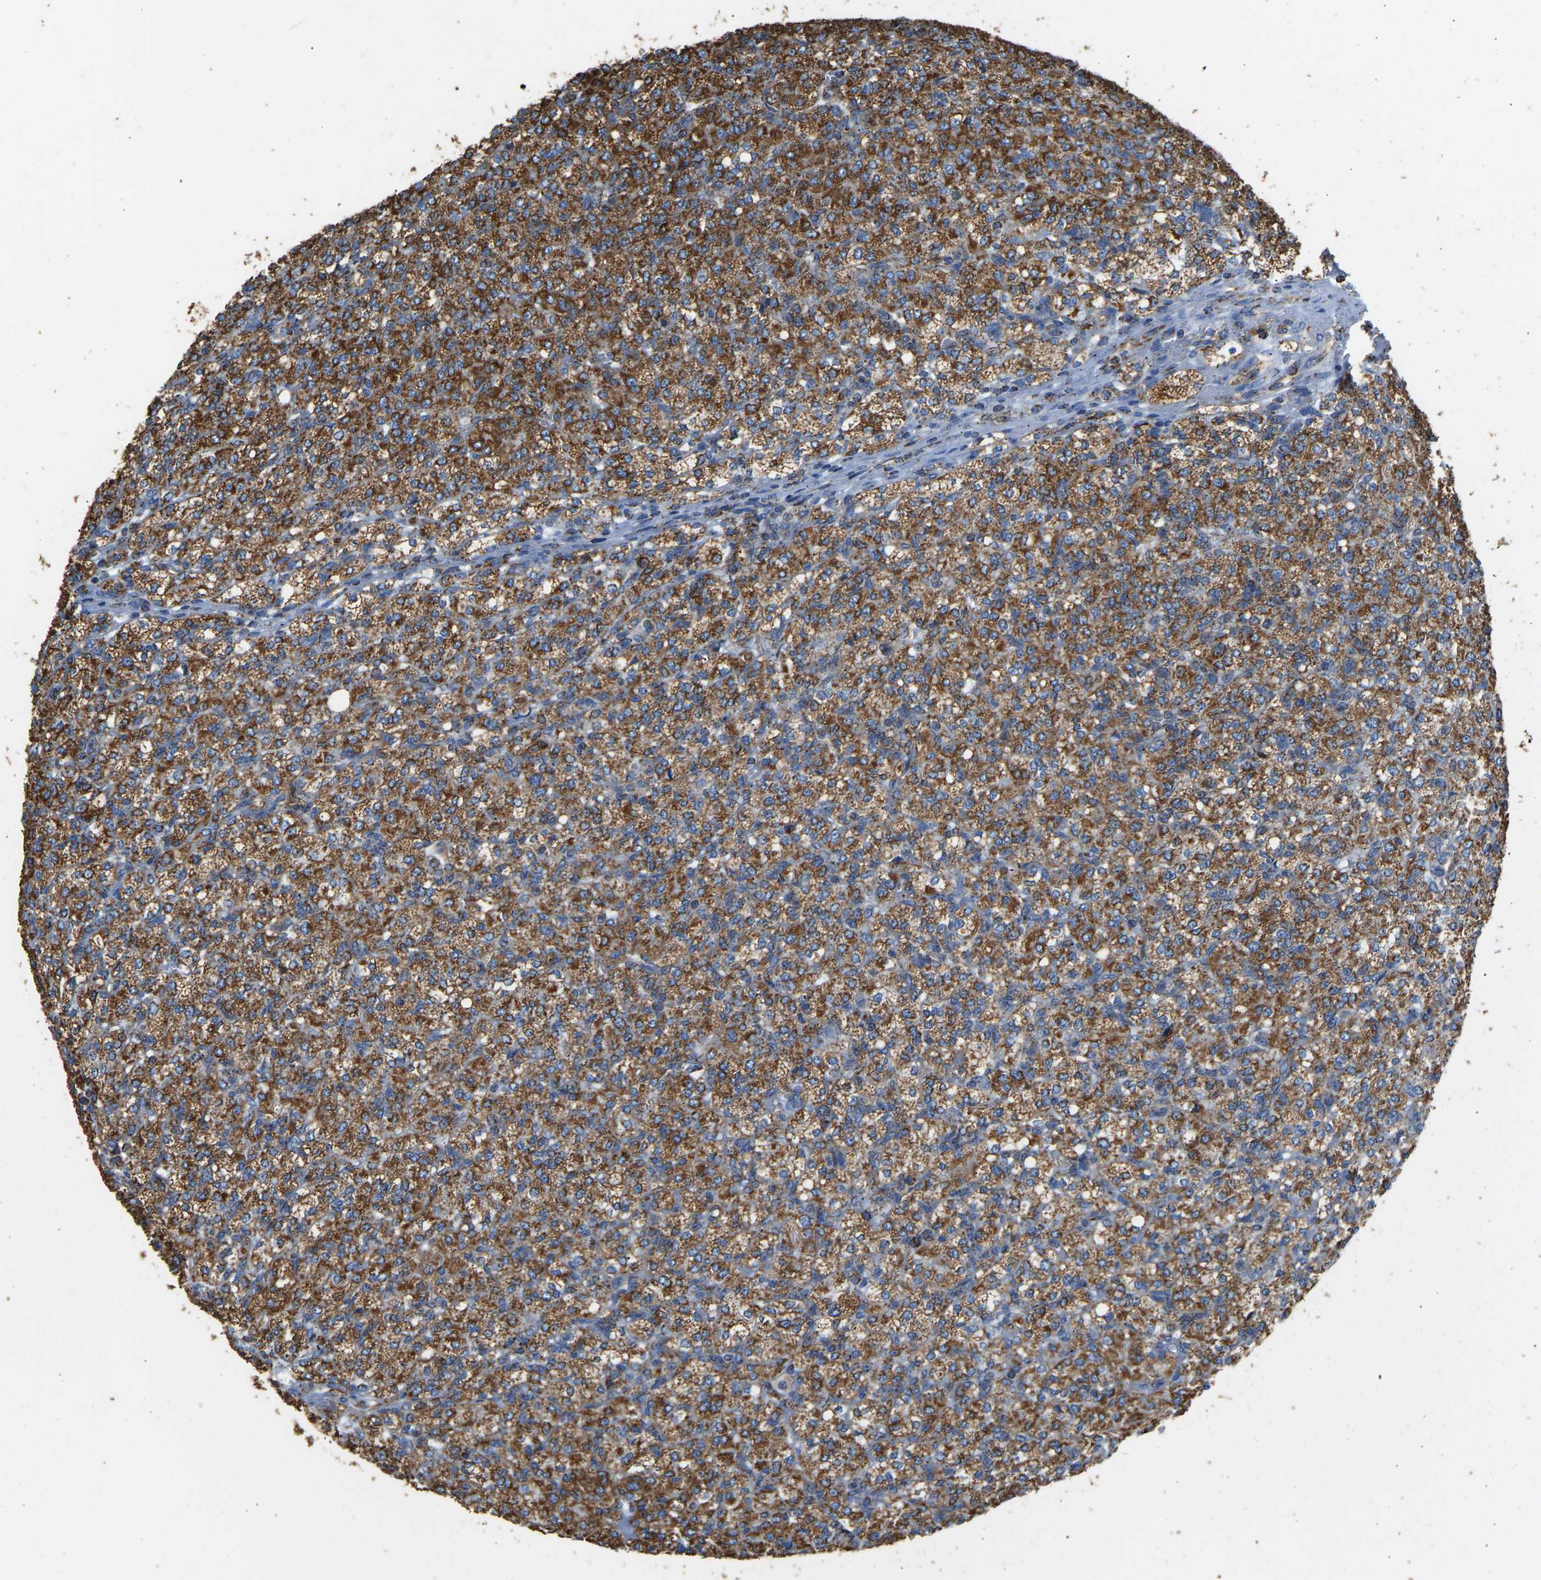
{"staining": {"intensity": "strong", "quantity": ">75%", "location": "cytoplasmic/membranous"}, "tissue": "renal cancer", "cell_type": "Tumor cells", "image_type": "cancer", "snomed": [{"axis": "morphology", "description": "Adenocarcinoma, NOS"}, {"axis": "topography", "description": "Kidney"}], "caption": "Renal cancer (adenocarcinoma) was stained to show a protein in brown. There is high levels of strong cytoplasmic/membranous staining in about >75% of tumor cells.", "gene": "IRX6", "patient": {"sex": "male", "age": 77}}